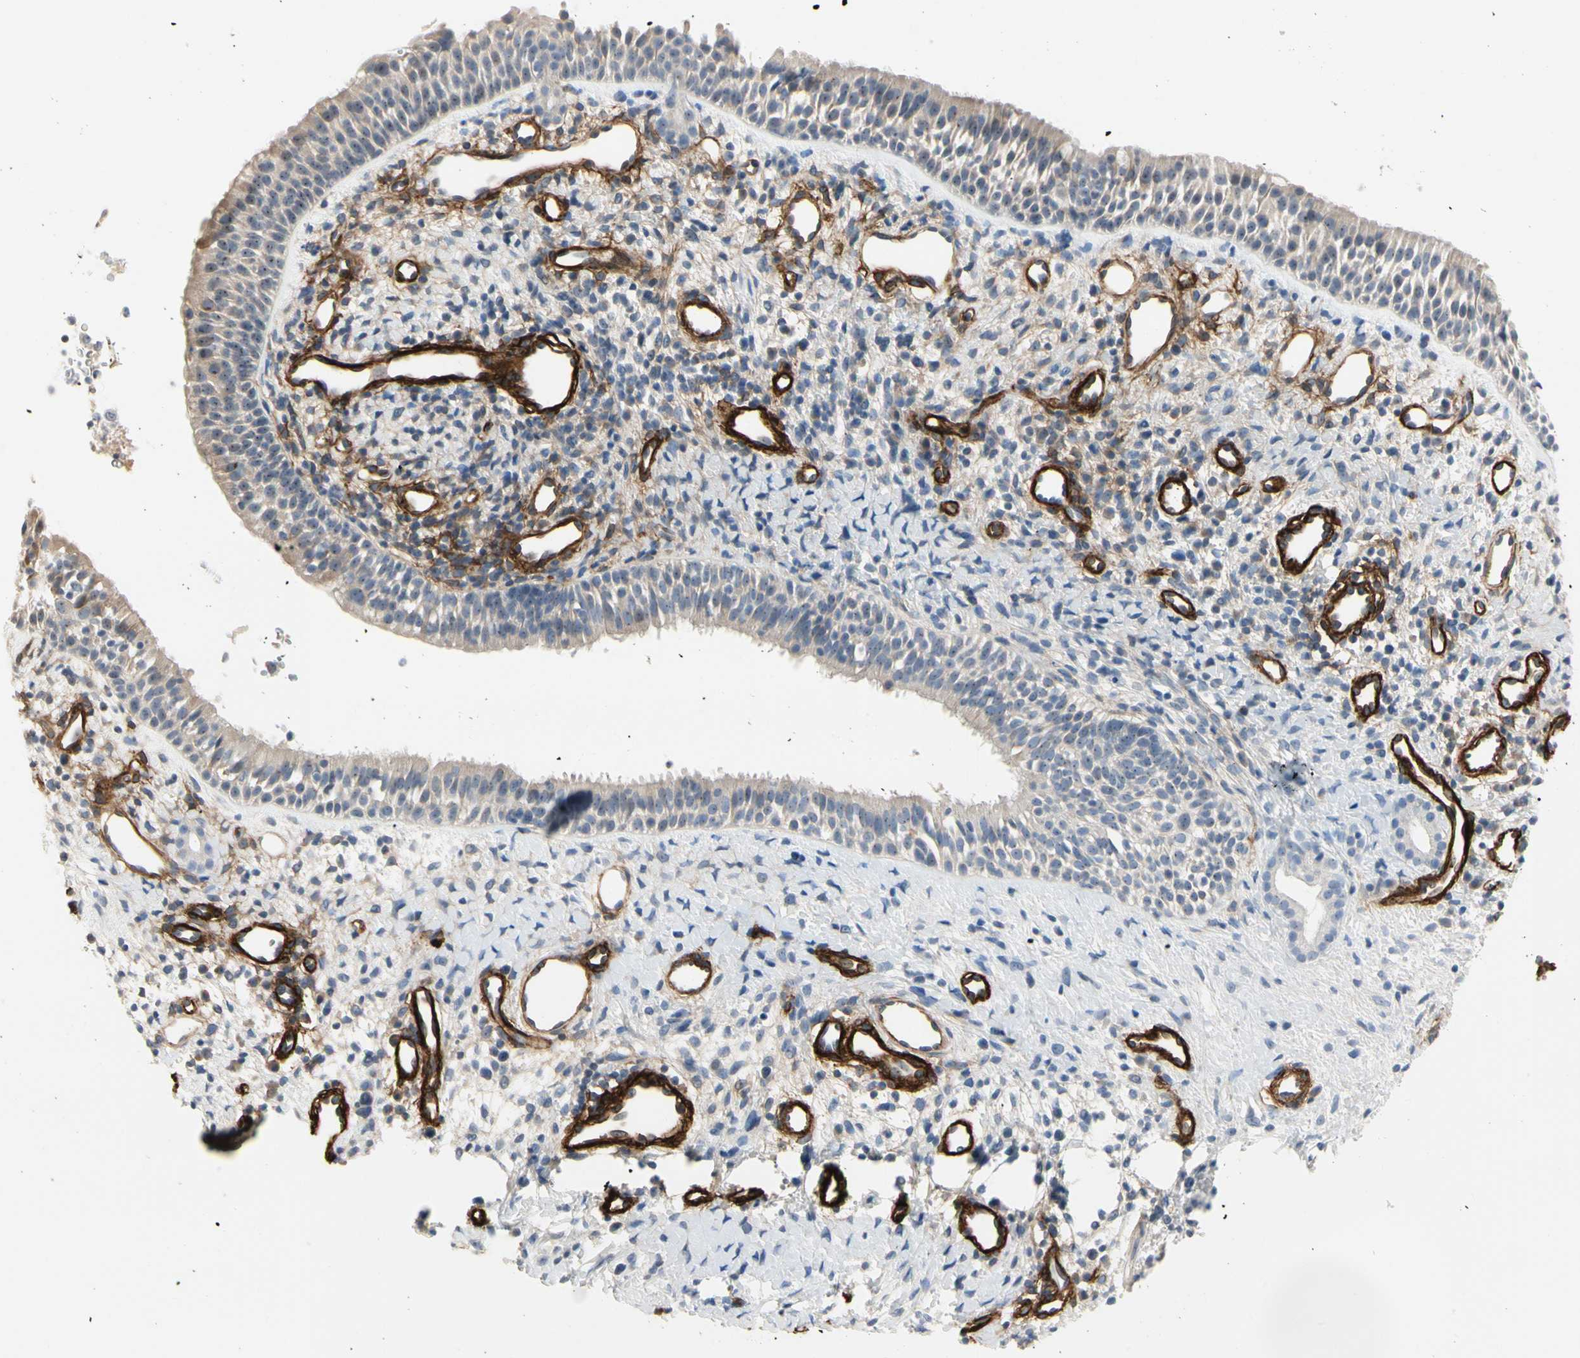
{"staining": {"intensity": "weak", "quantity": "<25%", "location": "cytoplasmic/membranous"}, "tissue": "nasopharynx", "cell_type": "Respiratory epithelial cells", "image_type": "normal", "snomed": [{"axis": "morphology", "description": "Normal tissue, NOS"}, {"axis": "topography", "description": "Nasopharynx"}], "caption": "A high-resolution image shows immunohistochemistry staining of benign nasopharynx, which displays no significant staining in respiratory epithelial cells.", "gene": "GGT5", "patient": {"sex": "male", "age": 22}}